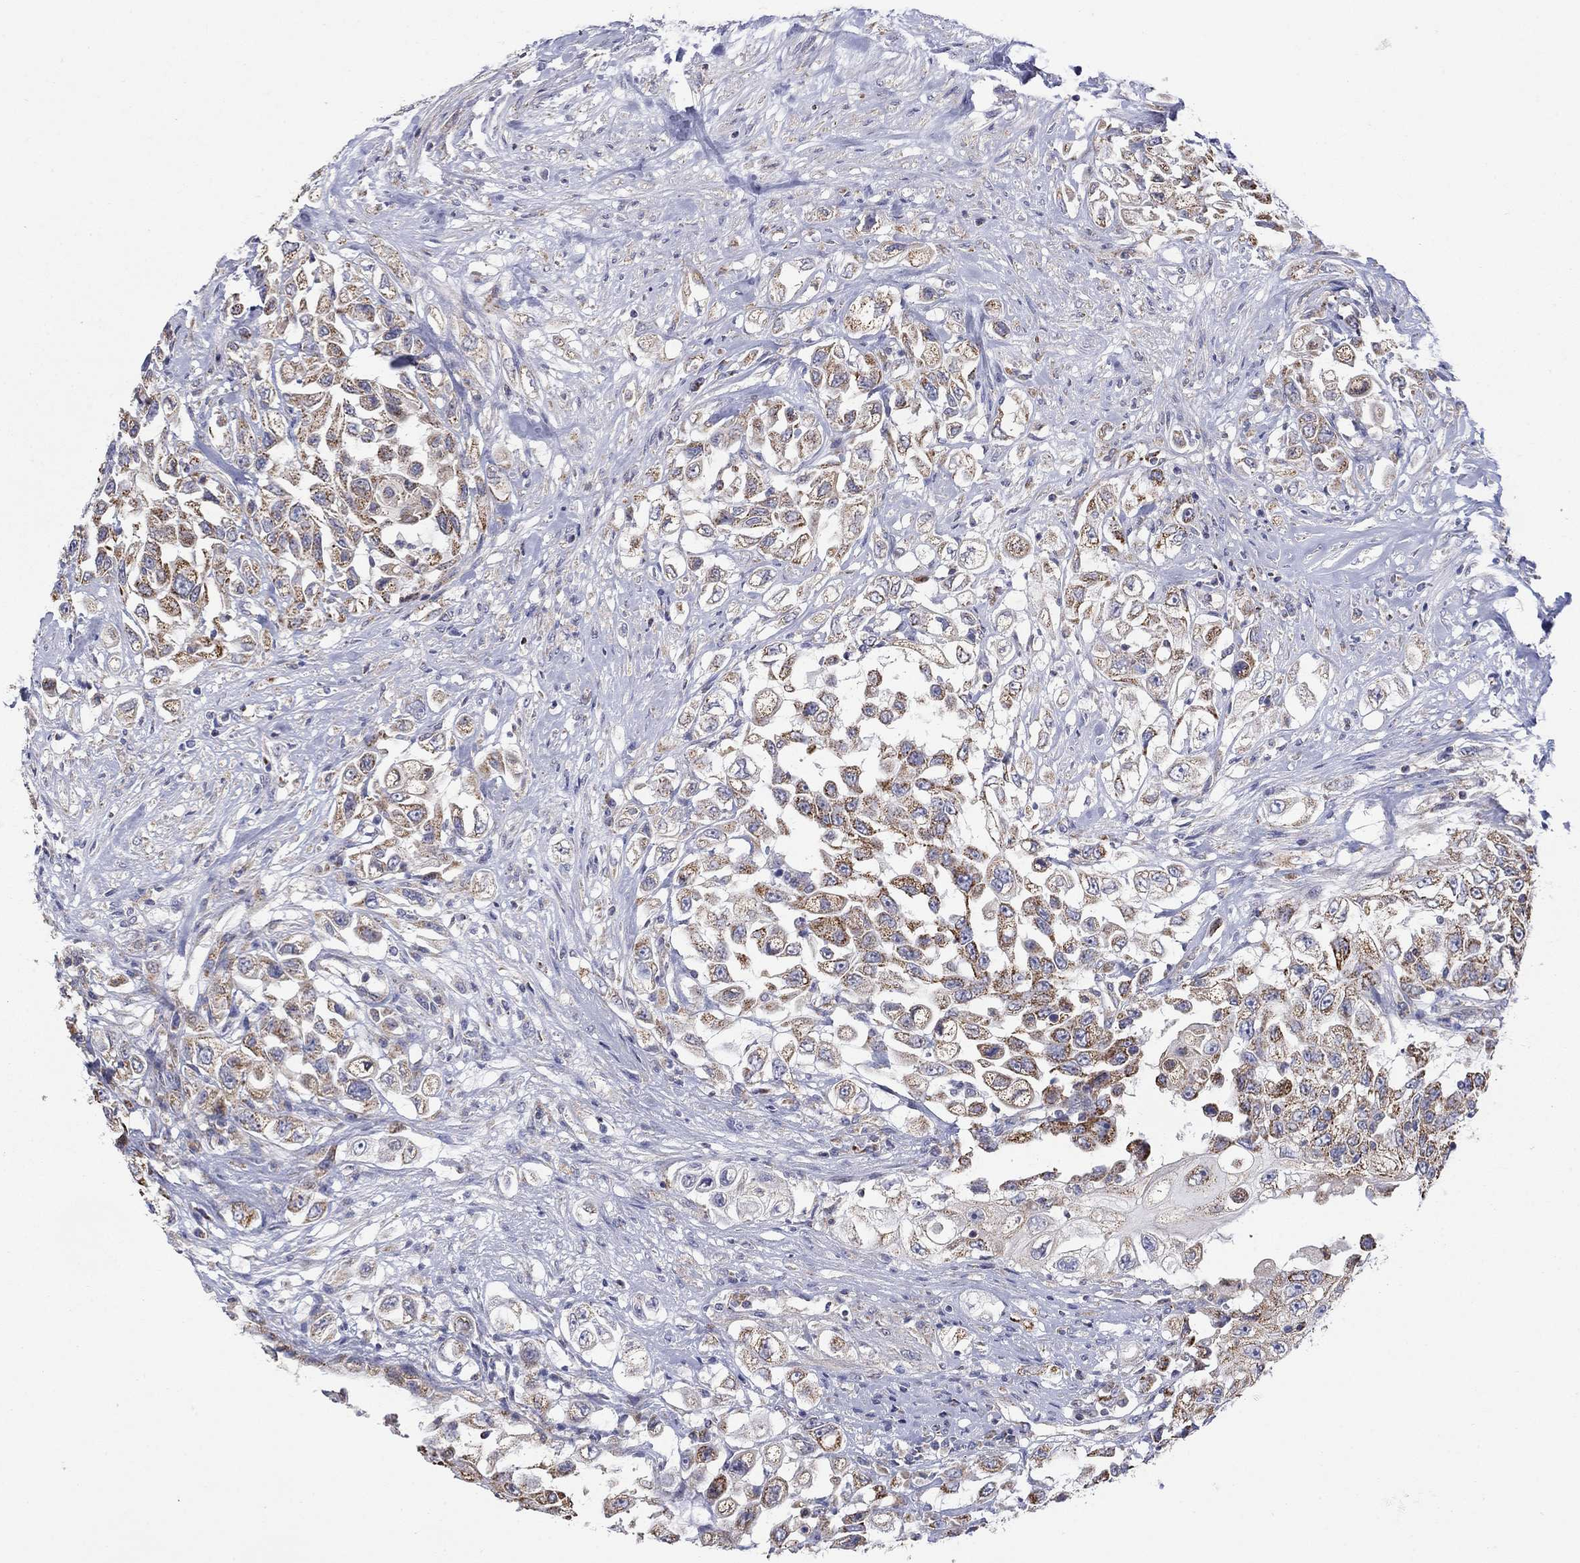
{"staining": {"intensity": "moderate", "quantity": ">75%", "location": "cytoplasmic/membranous"}, "tissue": "urothelial cancer", "cell_type": "Tumor cells", "image_type": "cancer", "snomed": [{"axis": "morphology", "description": "Urothelial carcinoma, High grade"}, {"axis": "topography", "description": "Urinary bladder"}], "caption": "Protein staining by IHC displays moderate cytoplasmic/membranous expression in about >75% of tumor cells in urothelial cancer. The staining is performed using DAB (3,3'-diaminobenzidine) brown chromogen to label protein expression. The nuclei are counter-stained blue using hematoxylin.", "gene": "HPS5", "patient": {"sex": "female", "age": 56}}